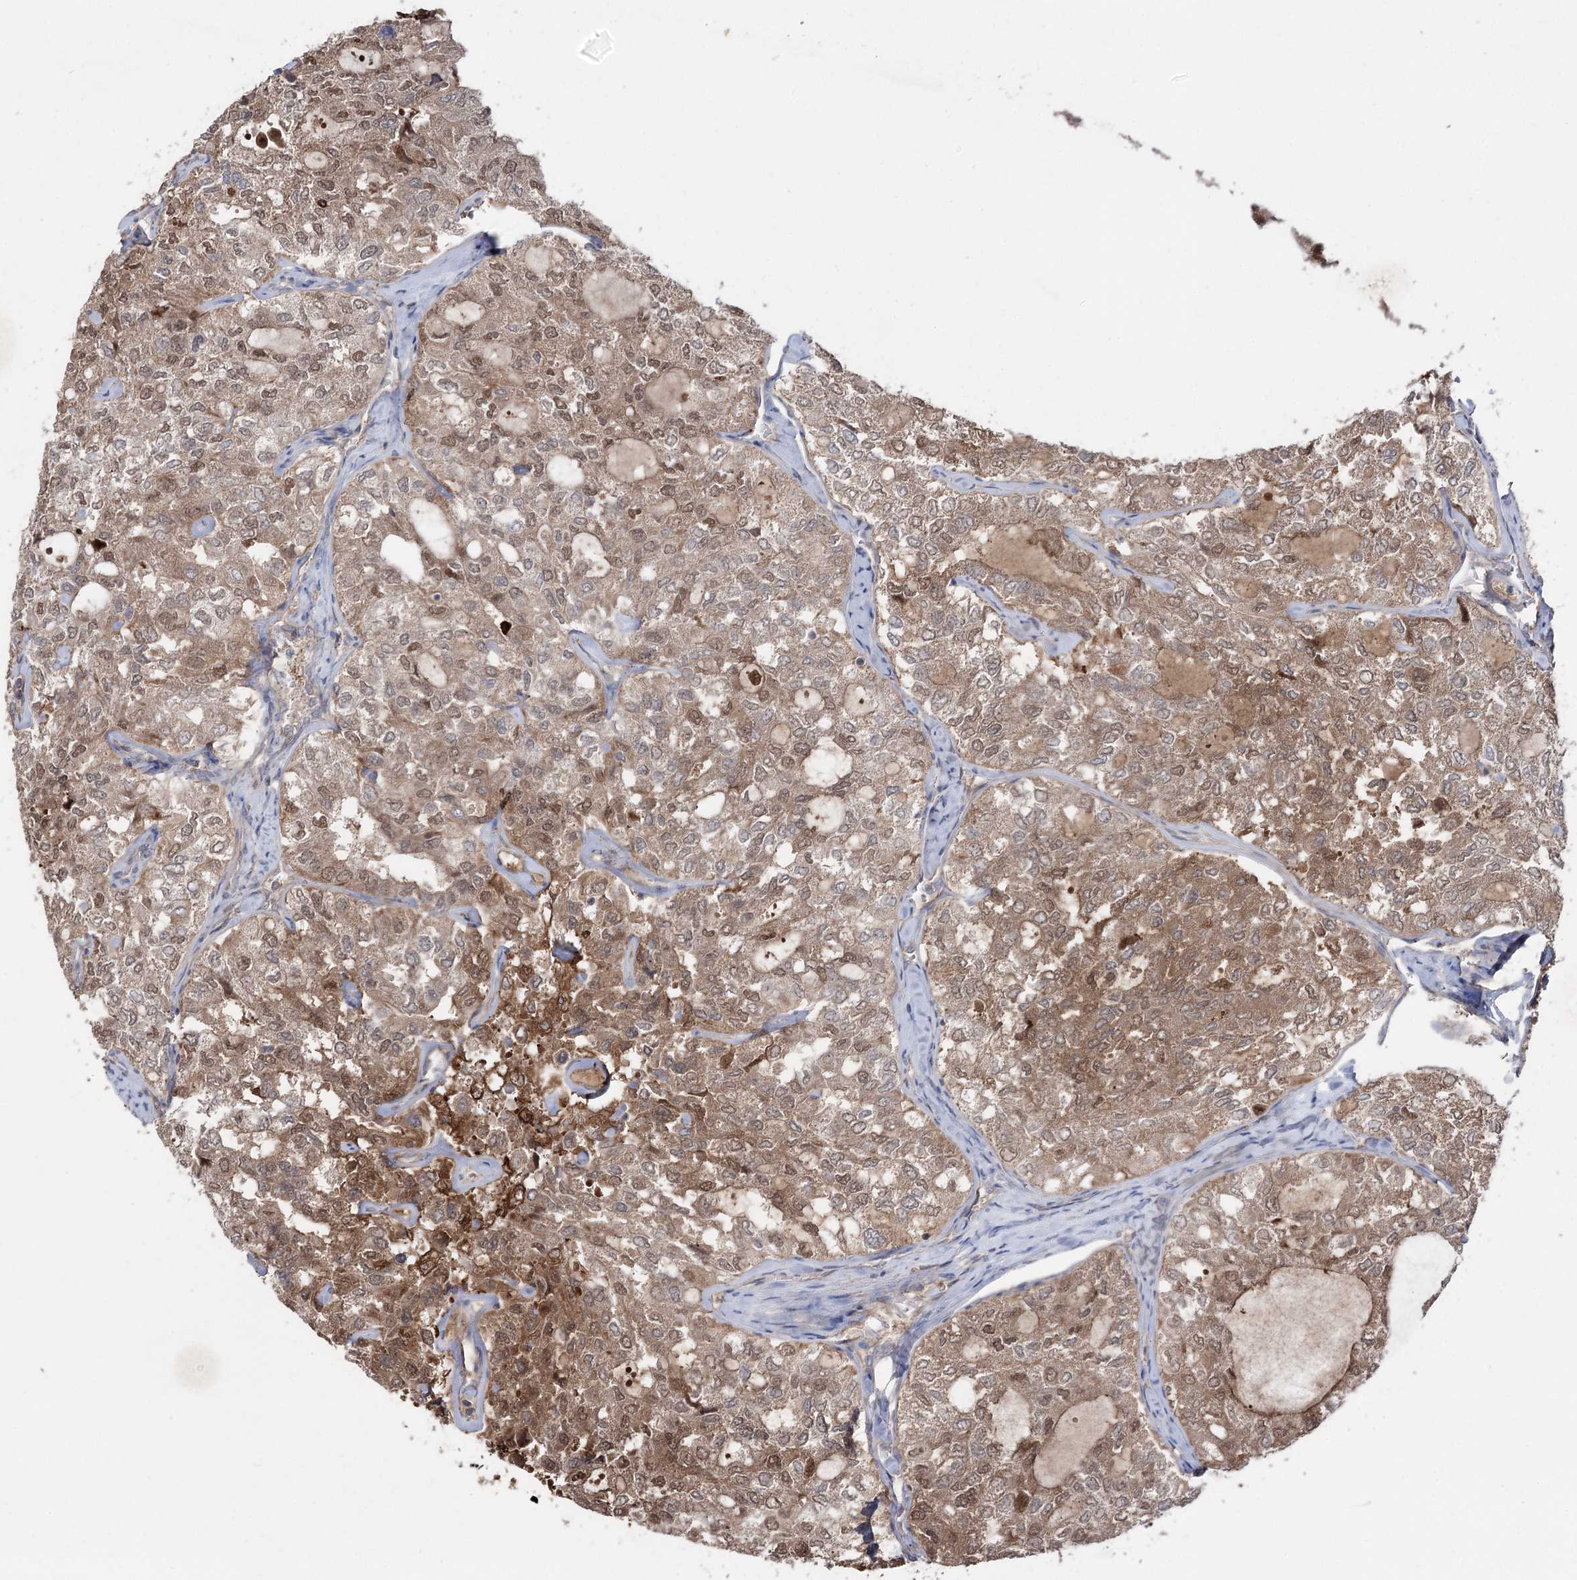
{"staining": {"intensity": "moderate", "quantity": ">75%", "location": "cytoplasmic/membranous,nuclear"}, "tissue": "thyroid cancer", "cell_type": "Tumor cells", "image_type": "cancer", "snomed": [{"axis": "morphology", "description": "Follicular adenoma carcinoma, NOS"}, {"axis": "topography", "description": "Thyroid gland"}], "caption": "A histopathology image of human thyroid cancer stained for a protein shows moderate cytoplasmic/membranous and nuclear brown staining in tumor cells.", "gene": "OTUD1", "patient": {"sex": "male", "age": 75}}